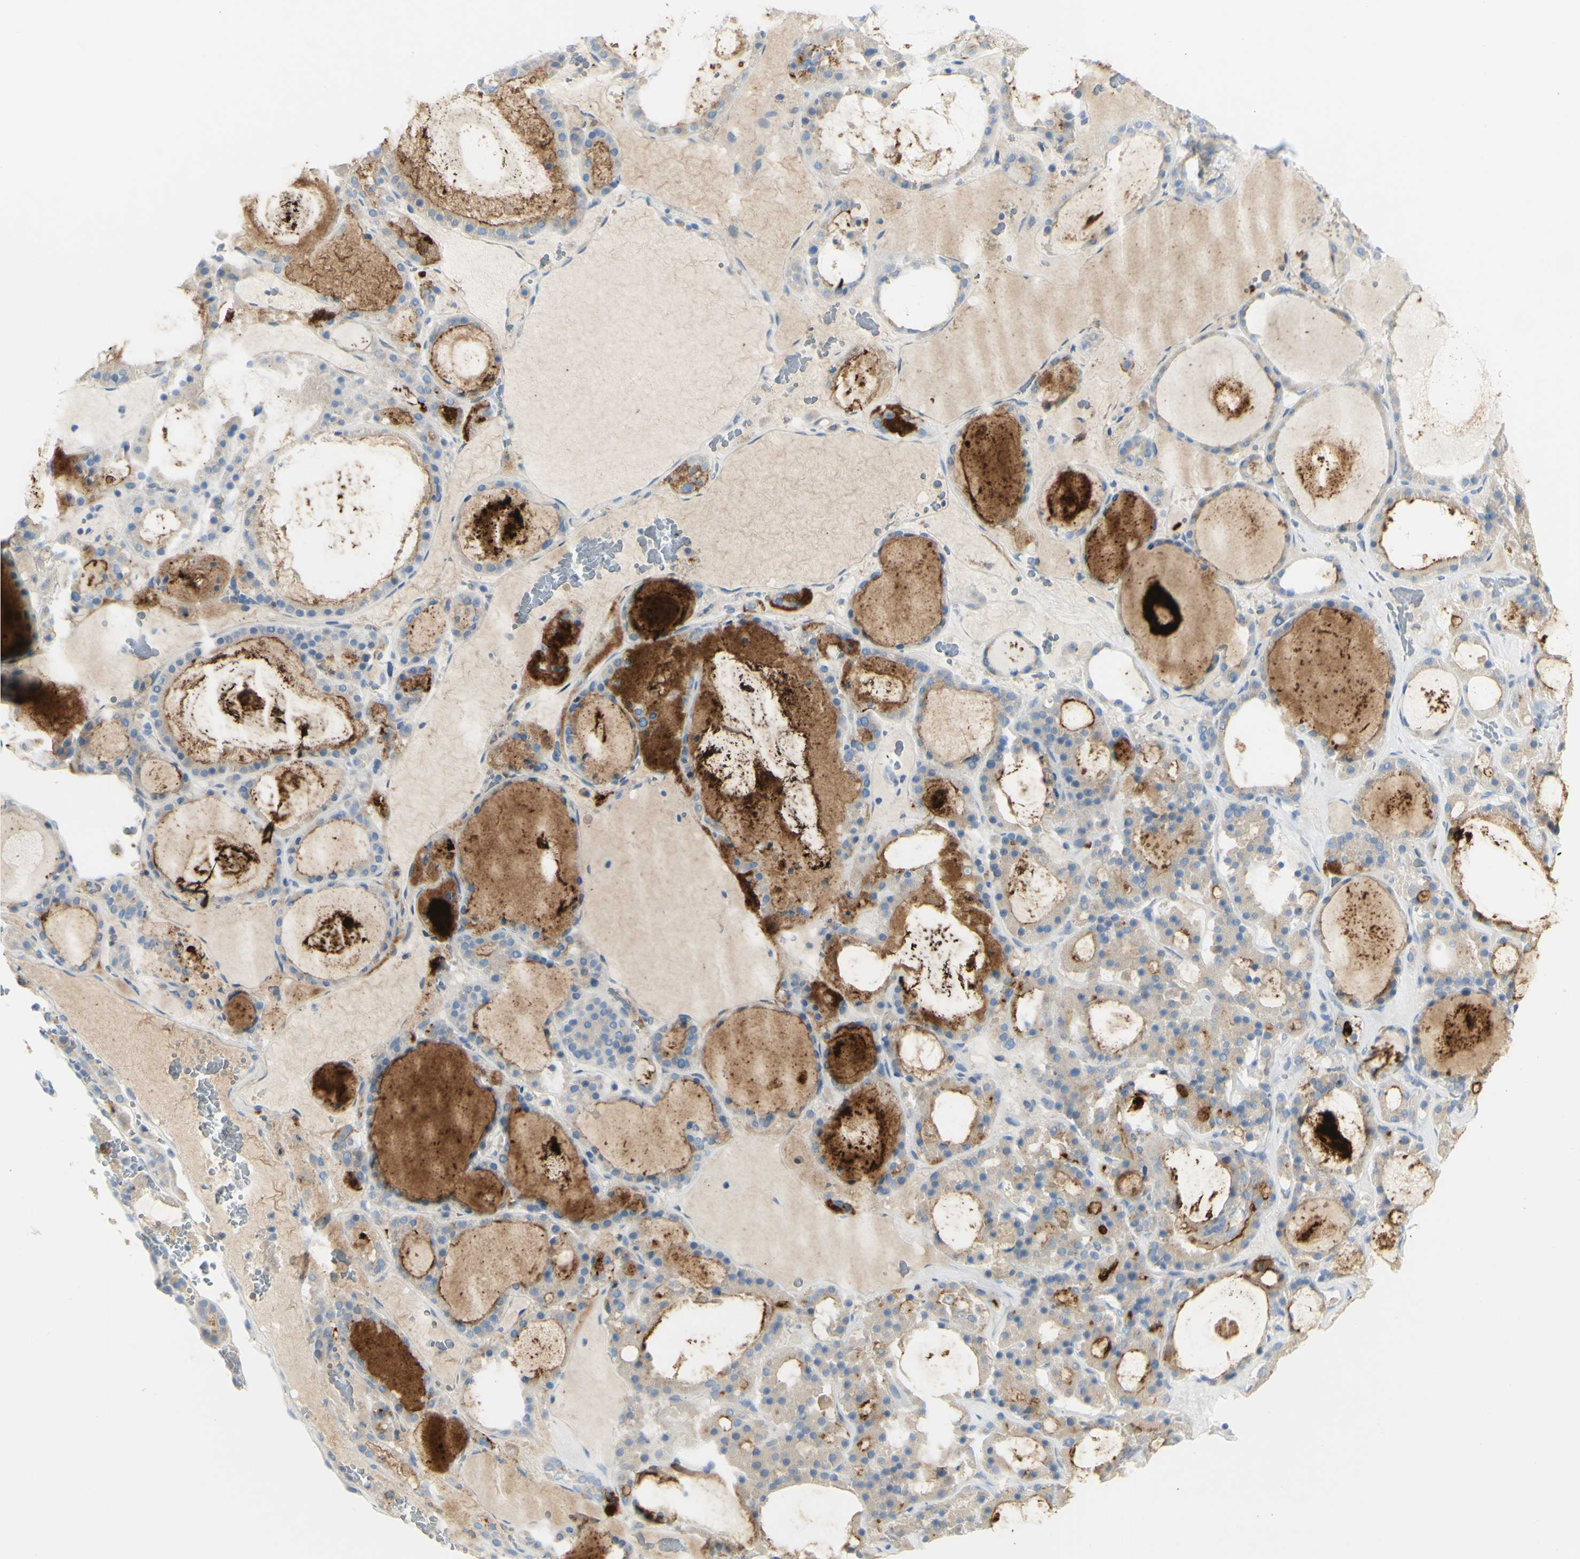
{"staining": {"intensity": "weak", "quantity": ">75%", "location": "cytoplasmic/membranous"}, "tissue": "thyroid gland", "cell_type": "Glandular cells", "image_type": "normal", "snomed": [{"axis": "morphology", "description": "Normal tissue, NOS"}, {"axis": "morphology", "description": "Carcinoma, NOS"}, {"axis": "topography", "description": "Thyroid gland"}], "caption": "This image displays immunohistochemistry staining of normal human thyroid gland, with low weak cytoplasmic/membranous positivity in about >75% of glandular cells.", "gene": "TSPAN1", "patient": {"sex": "female", "age": 86}}